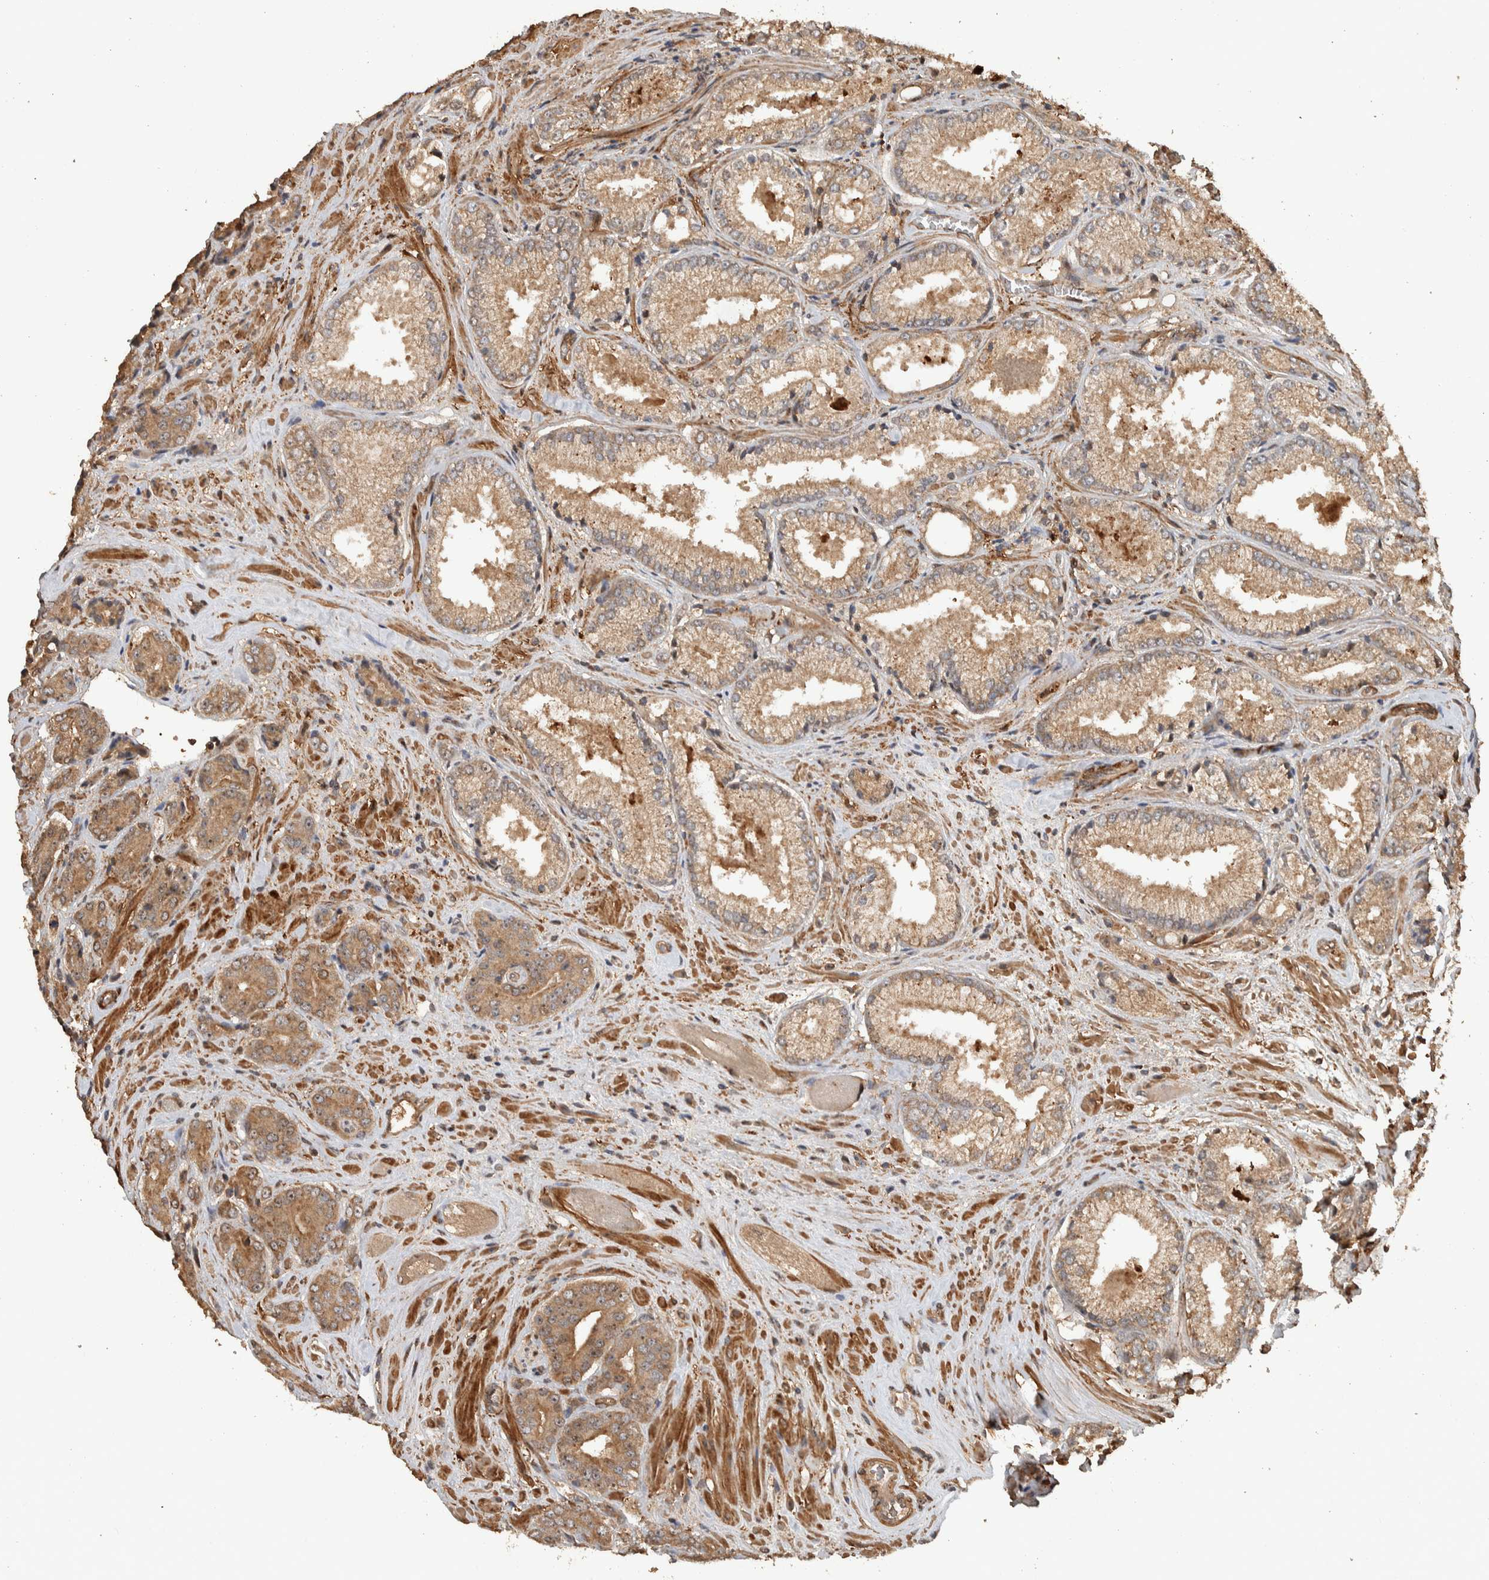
{"staining": {"intensity": "moderate", "quantity": ">75%", "location": "cytoplasmic/membranous,nuclear"}, "tissue": "prostate cancer", "cell_type": "Tumor cells", "image_type": "cancer", "snomed": [{"axis": "morphology", "description": "Adenocarcinoma, High grade"}, {"axis": "topography", "description": "Prostate"}], "caption": "Prostate adenocarcinoma (high-grade) stained for a protein (brown) shows moderate cytoplasmic/membranous and nuclear positive staining in about >75% of tumor cells.", "gene": "SPHK1", "patient": {"sex": "male", "age": 71}}